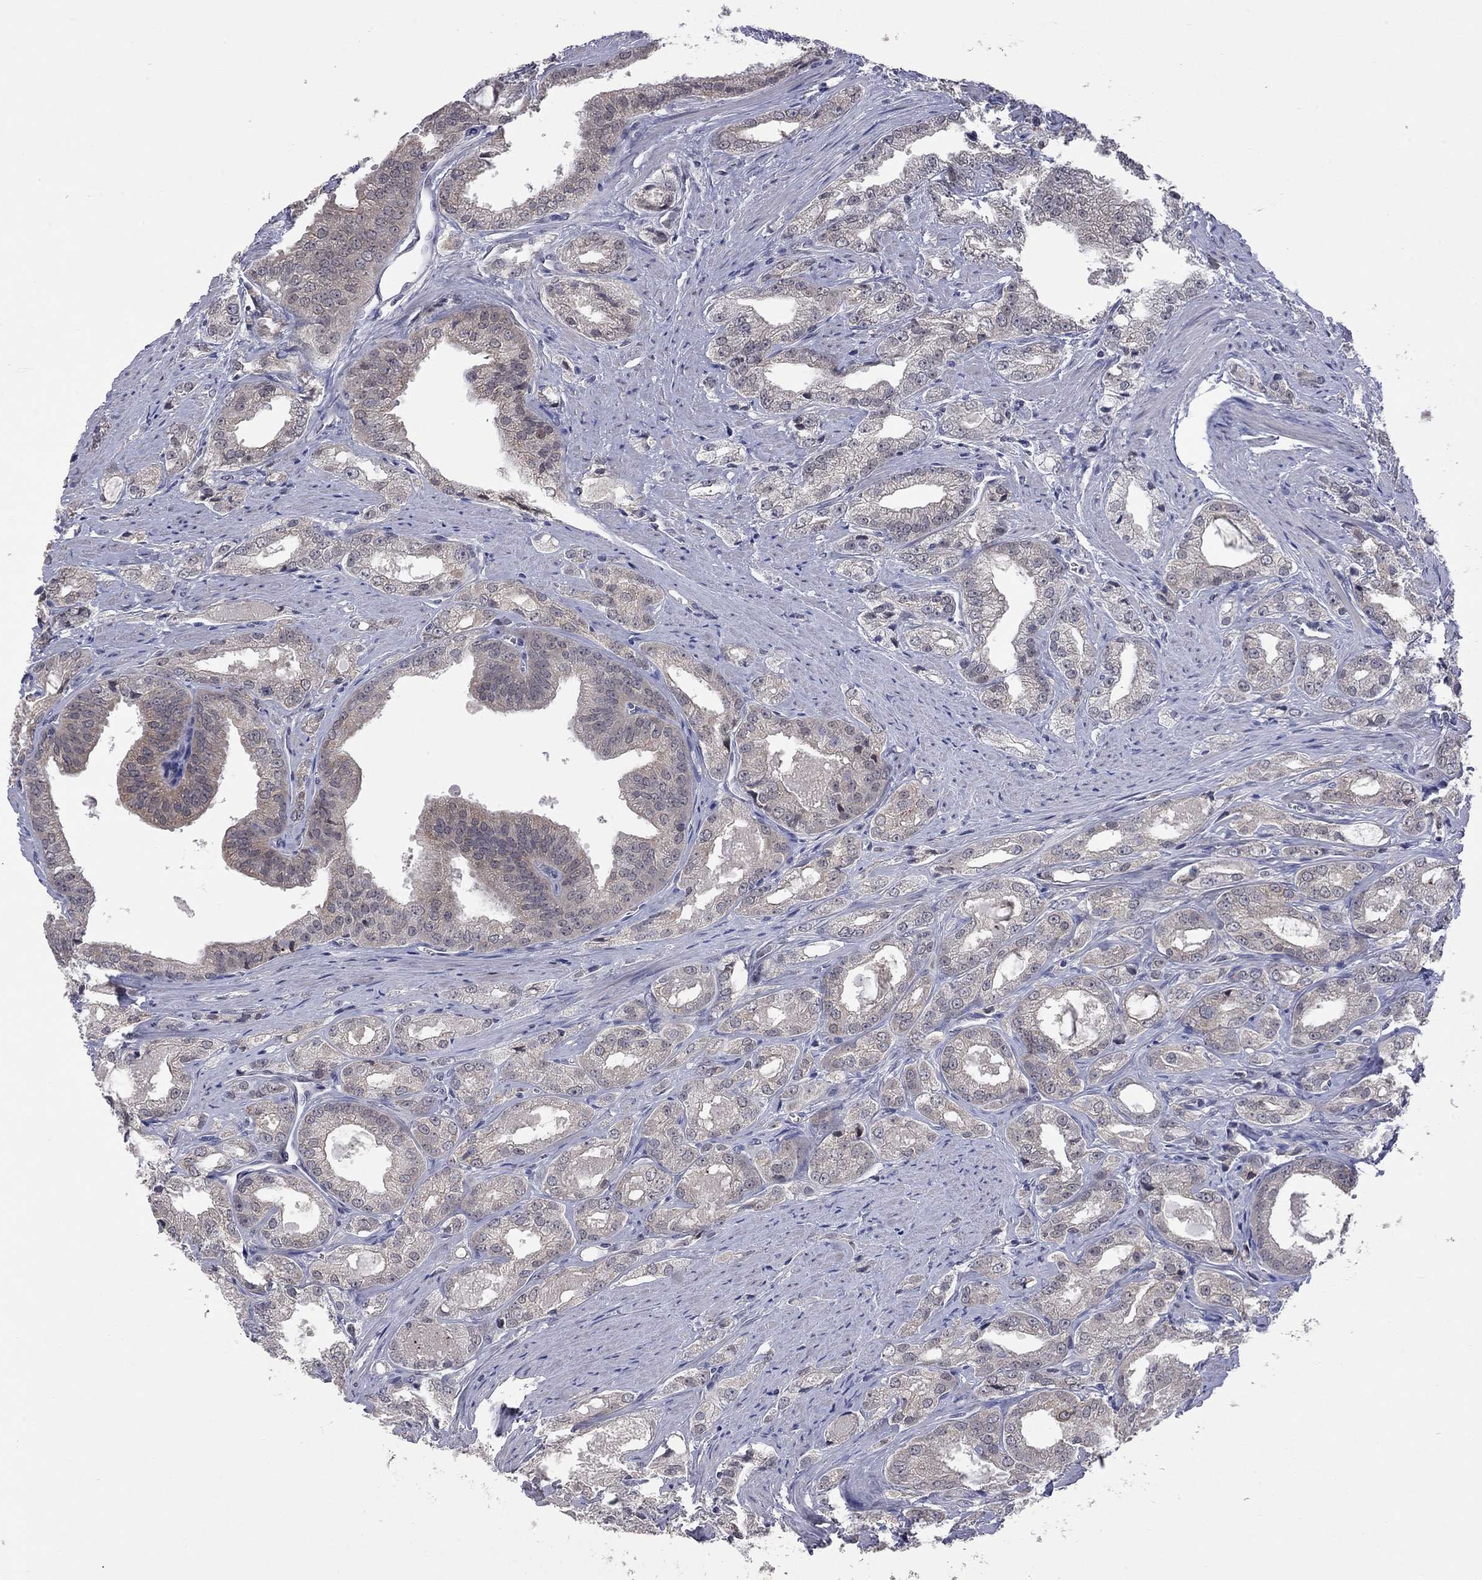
{"staining": {"intensity": "weak", "quantity": "<25%", "location": "cytoplasmic/membranous"}, "tissue": "prostate cancer", "cell_type": "Tumor cells", "image_type": "cancer", "snomed": [{"axis": "morphology", "description": "Adenocarcinoma, NOS"}, {"axis": "morphology", "description": "Adenocarcinoma, High grade"}, {"axis": "topography", "description": "Prostate"}], "caption": "A photomicrograph of adenocarcinoma (prostate) stained for a protein exhibits no brown staining in tumor cells.", "gene": "FABP12", "patient": {"sex": "male", "age": 70}}